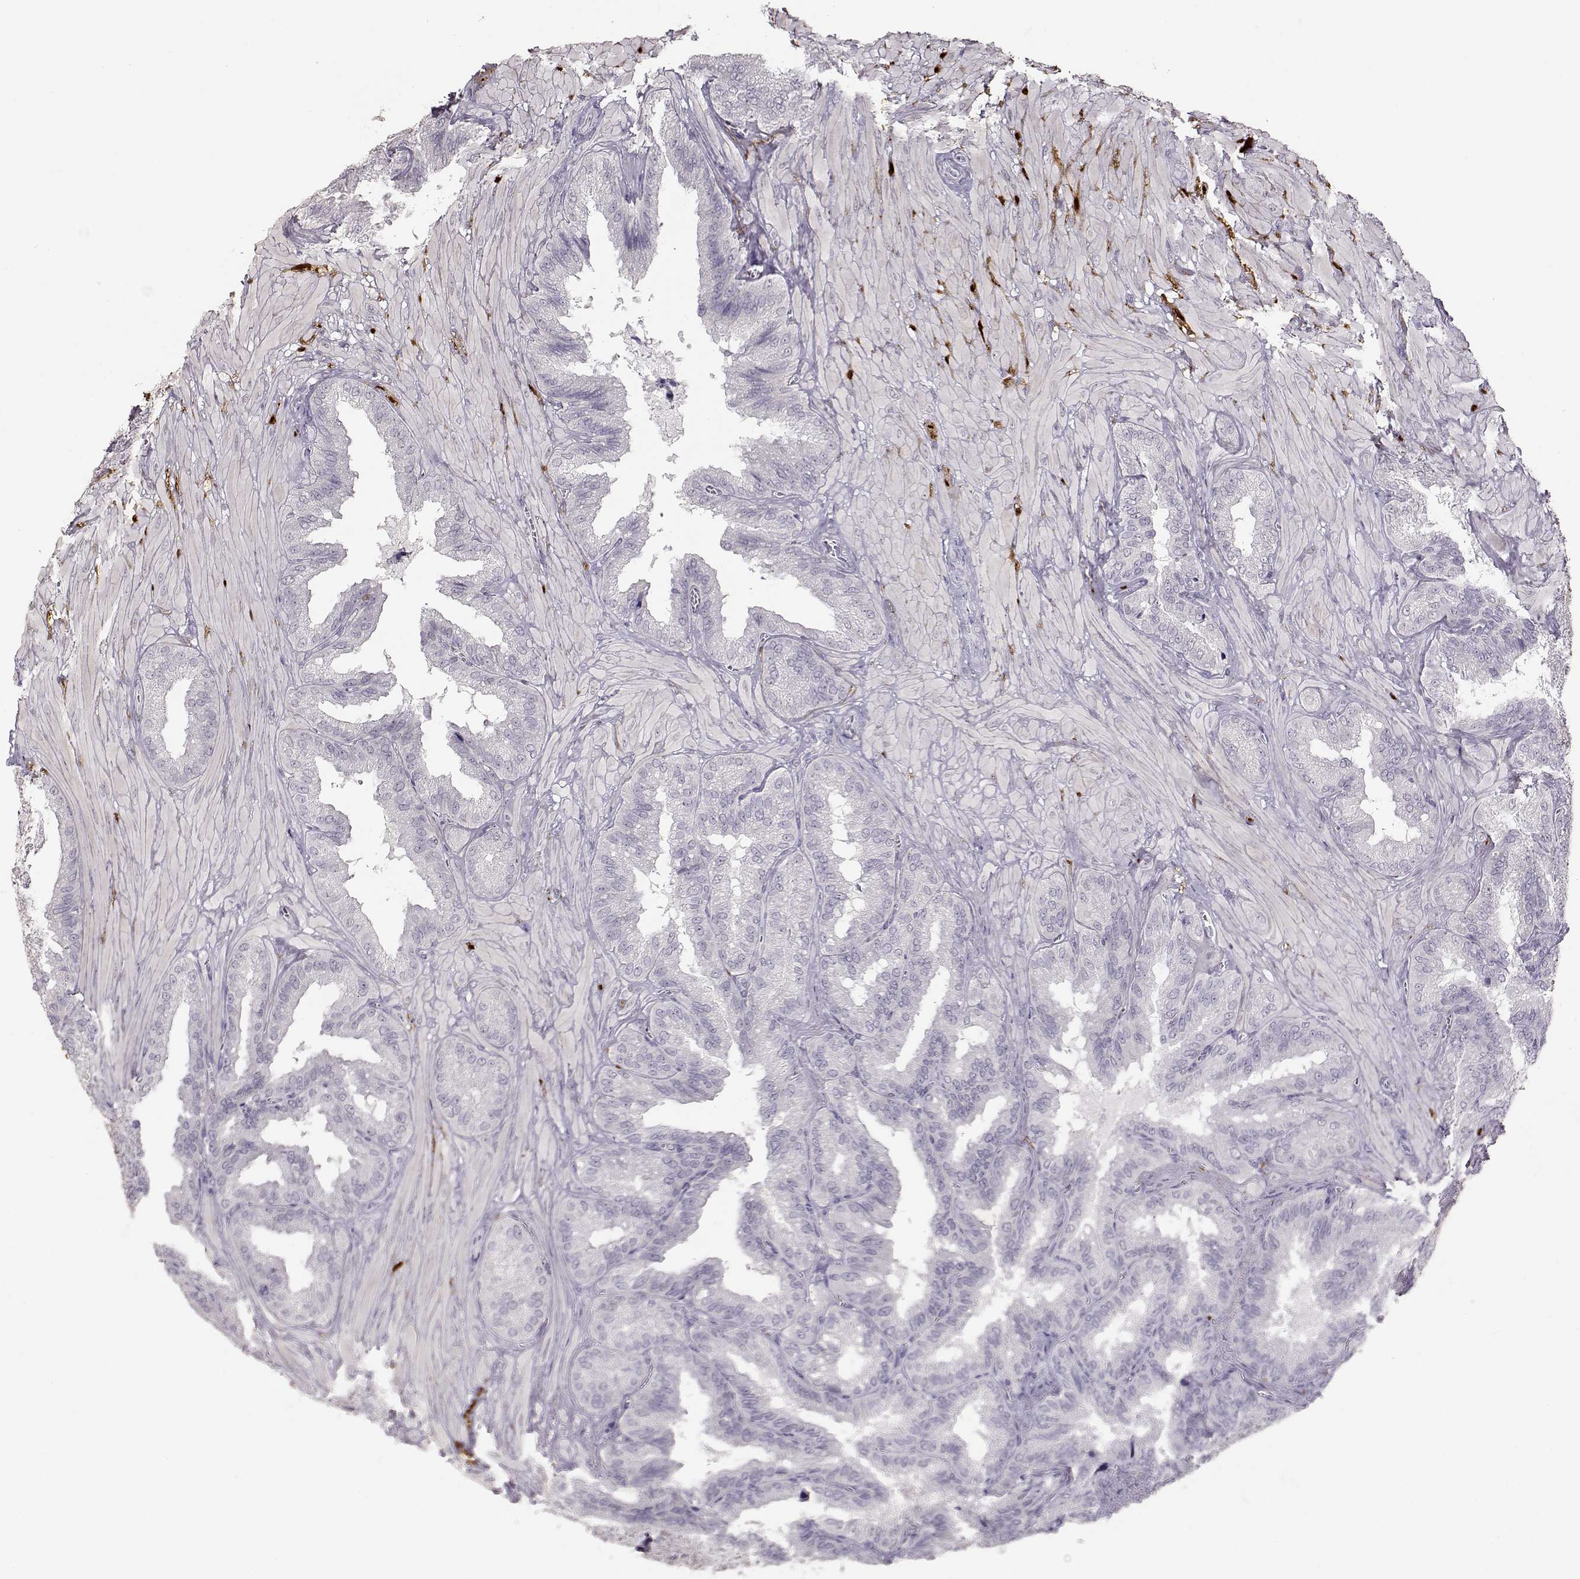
{"staining": {"intensity": "negative", "quantity": "none", "location": "none"}, "tissue": "seminal vesicle", "cell_type": "Glandular cells", "image_type": "normal", "snomed": [{"axis": "morphology", "description": "Normal tissue, NOS"}, {"axis": "topography", "description": "Seminal veicle"}], "caption": "Immunohistochemistry of unremarkable seminal vesicle reveals no staining in glandular cells. Brightfield microscopy of immunohistochemistry (IHC) stained with DAB (3,3'-diaminobenzidine) (brown) and hematoxylin (blue), captured at high magnification.", "gene": "S100B", "patient": {"sex": "male", "age": 37}}